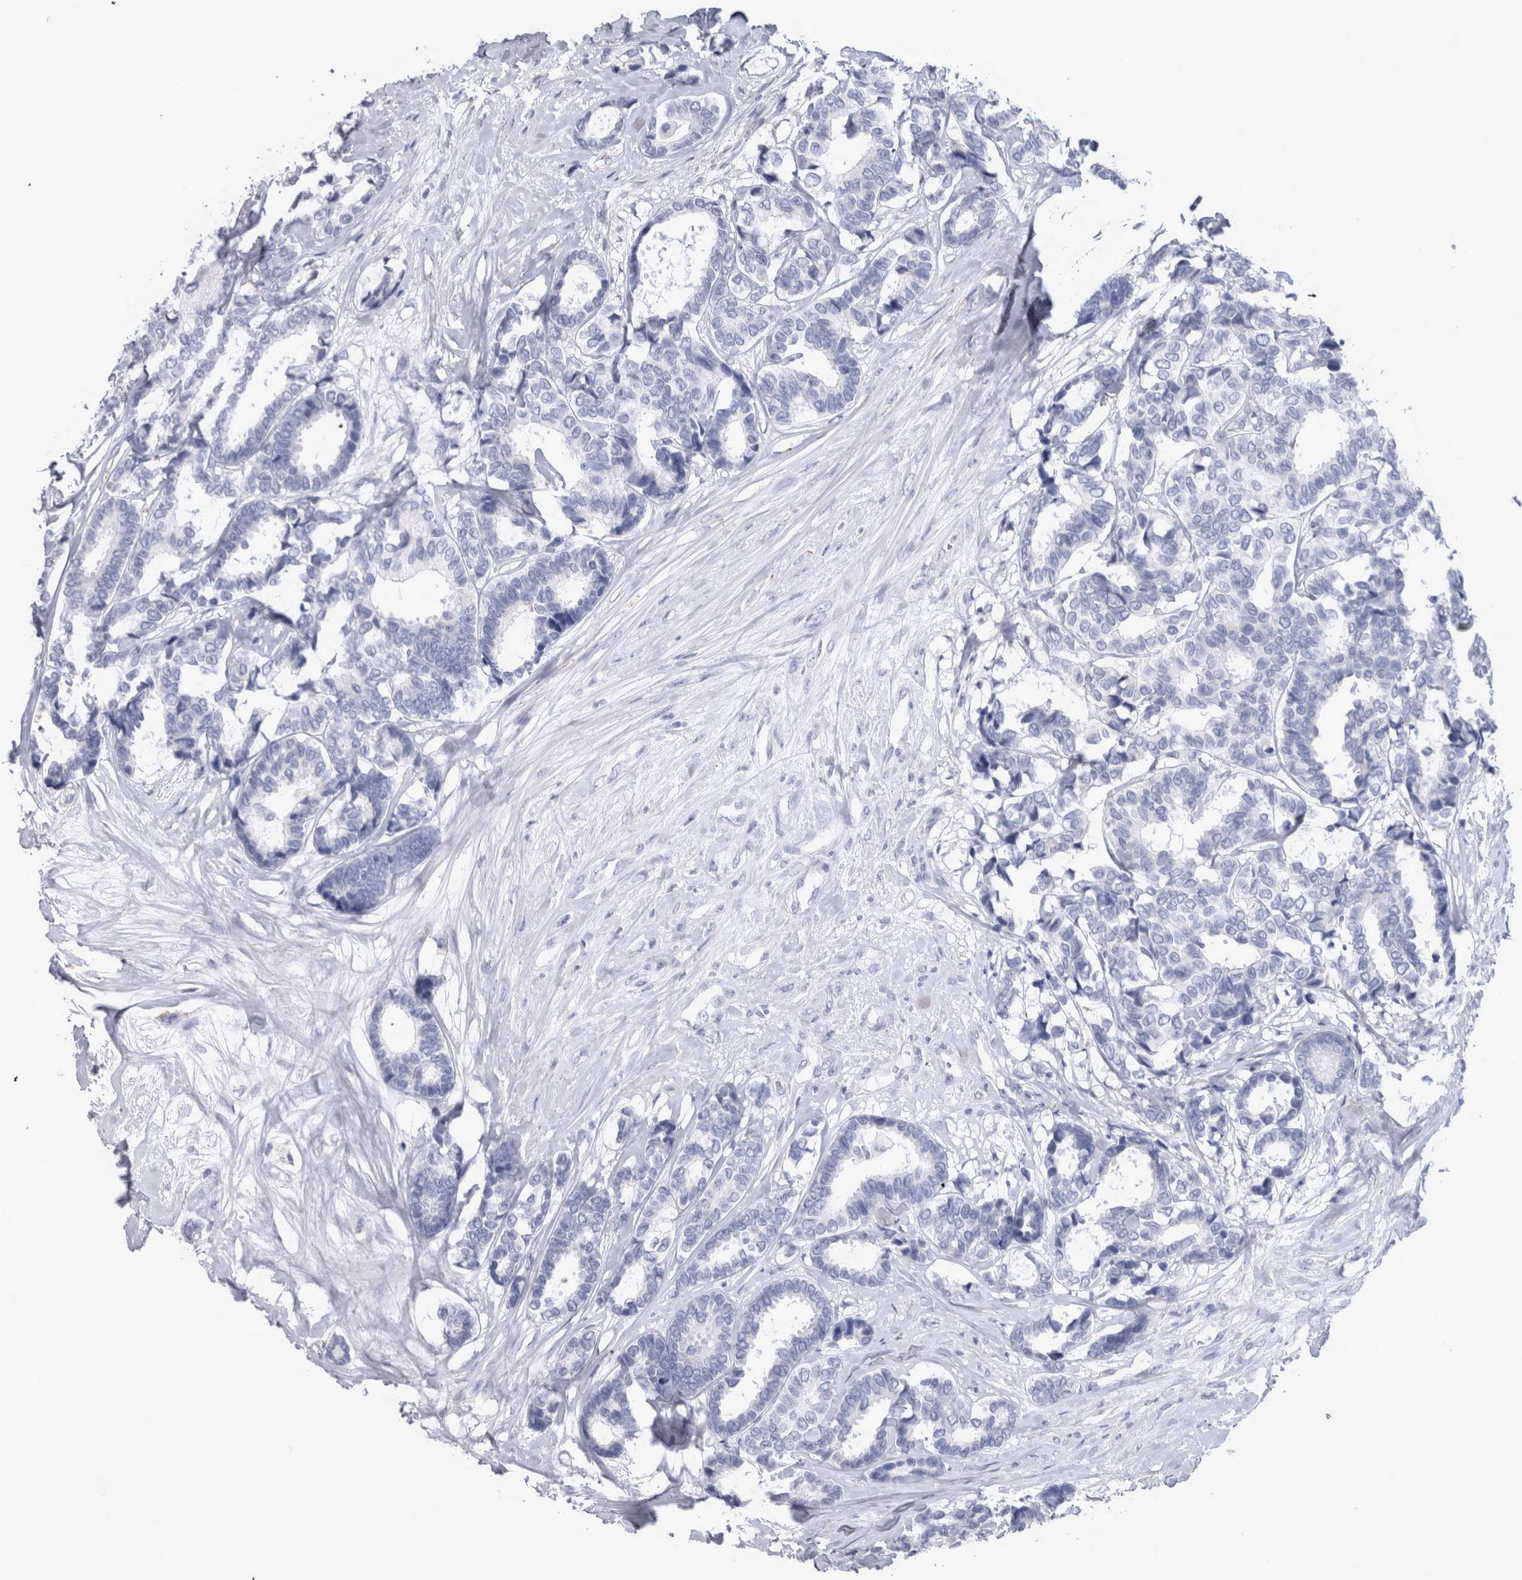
{"staining": {"intensity": "negative", "quantity": "none", "location": "none"}, "tissue": "breast cancer", "cell_type": "Tumor cells", "image_type": "cancer", "snomed": [{"axis": "morphology", "description": "Duct carcinoma"}, {"axis": "topography", "description": "Breast"}], "caption": "The immunohistochemistry (IHC) image has no significant staining in tumor cells of breast cancer tissue. The staining was performed using DAB to visualize the protein expression in brown, while the nuclei were stained in blue with hematoxylin (Magnification: 20x).", "gene": "MSMB", "patient": {"sex": "female", "age": 87}}